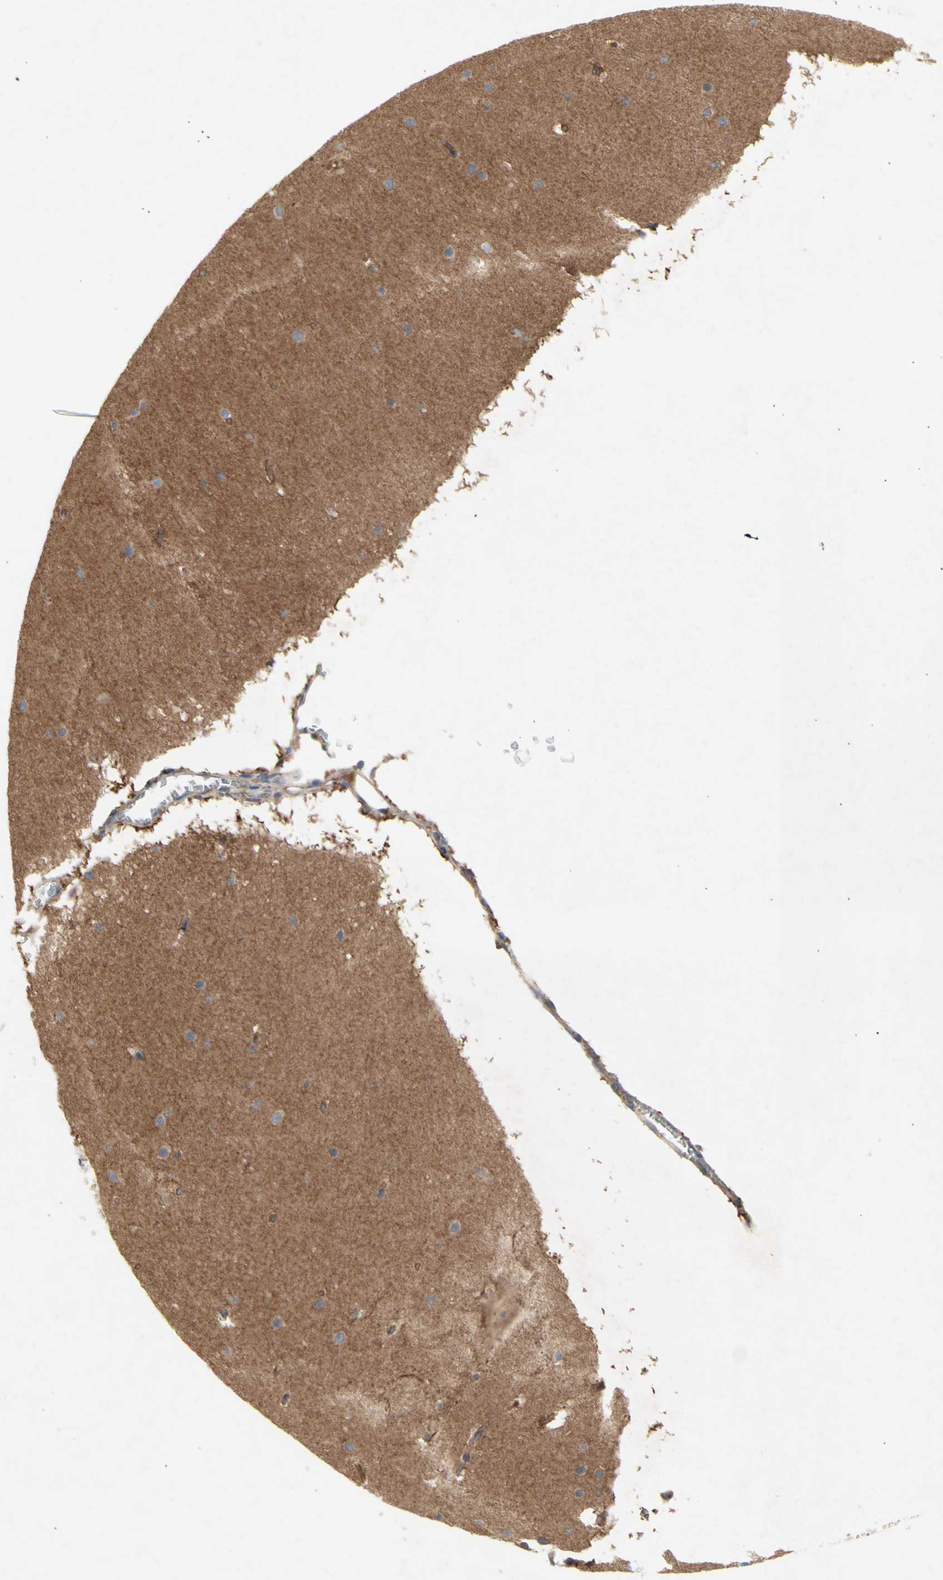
{"staining": {"intensity": "moderate", "quantity": ">75%", "location": "cytoplasmic/membranous"}, "tissue": "cerebellum", "cell_type": "Cells in granular layer", "image_type": "normal", "snomed": [{"axis": "morphology", "description": "Normal tissue, NOS"}, {"axis": "topography", "description": "Cerebellum"}], "caption": "Moderate cytoplasmic/membranous expression is identified in about >75% of cells in granular layer in normal cerebellum.", "gene": "KLC1", "patient": {"sex": "female", "age": 19}}